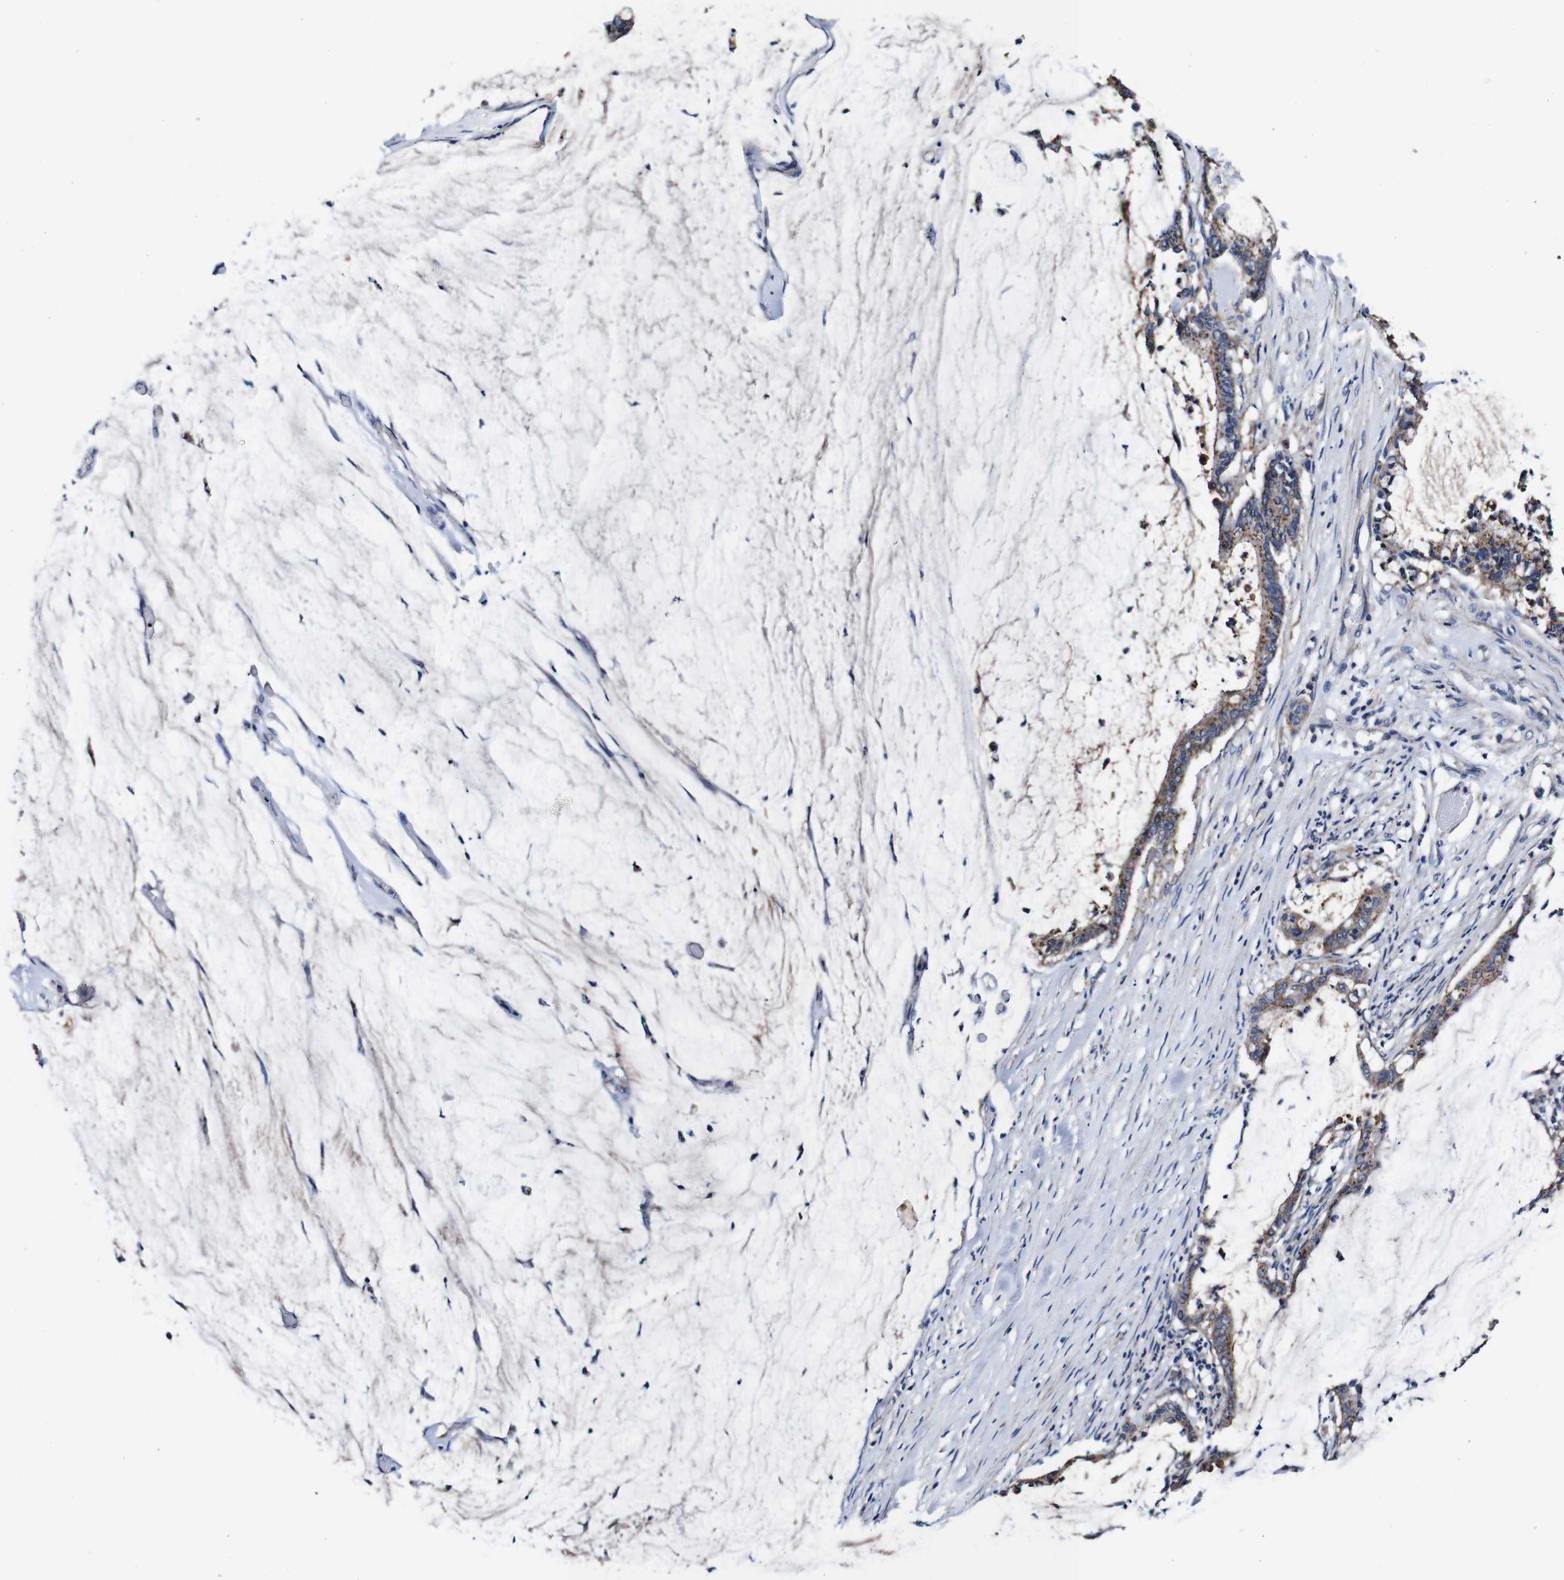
{"staining": {"intensity": "weak", "quantity": ">75%", "location": "cytoplasmic/membranous"}, "tissue": "pancreatic cancer", "cell_type": "Tumor cells", "image_type": "cancer", "snomed": [{"axis": "morphology", "description": "Adenocarcinoma, NOS"}, {"axis": "topography", "description": "Pancreas"}], "caption": "Immunohistochemistry image of human pancreatic cancer (adenocarcinoma) stained for a protein (brown), which demonstrates low levels of weak cytoplasmic/membranous positivity in about >75% of tumor cells.", "gene": "PDCD6IP", "patient": {"sex": "male", "age": 41}}